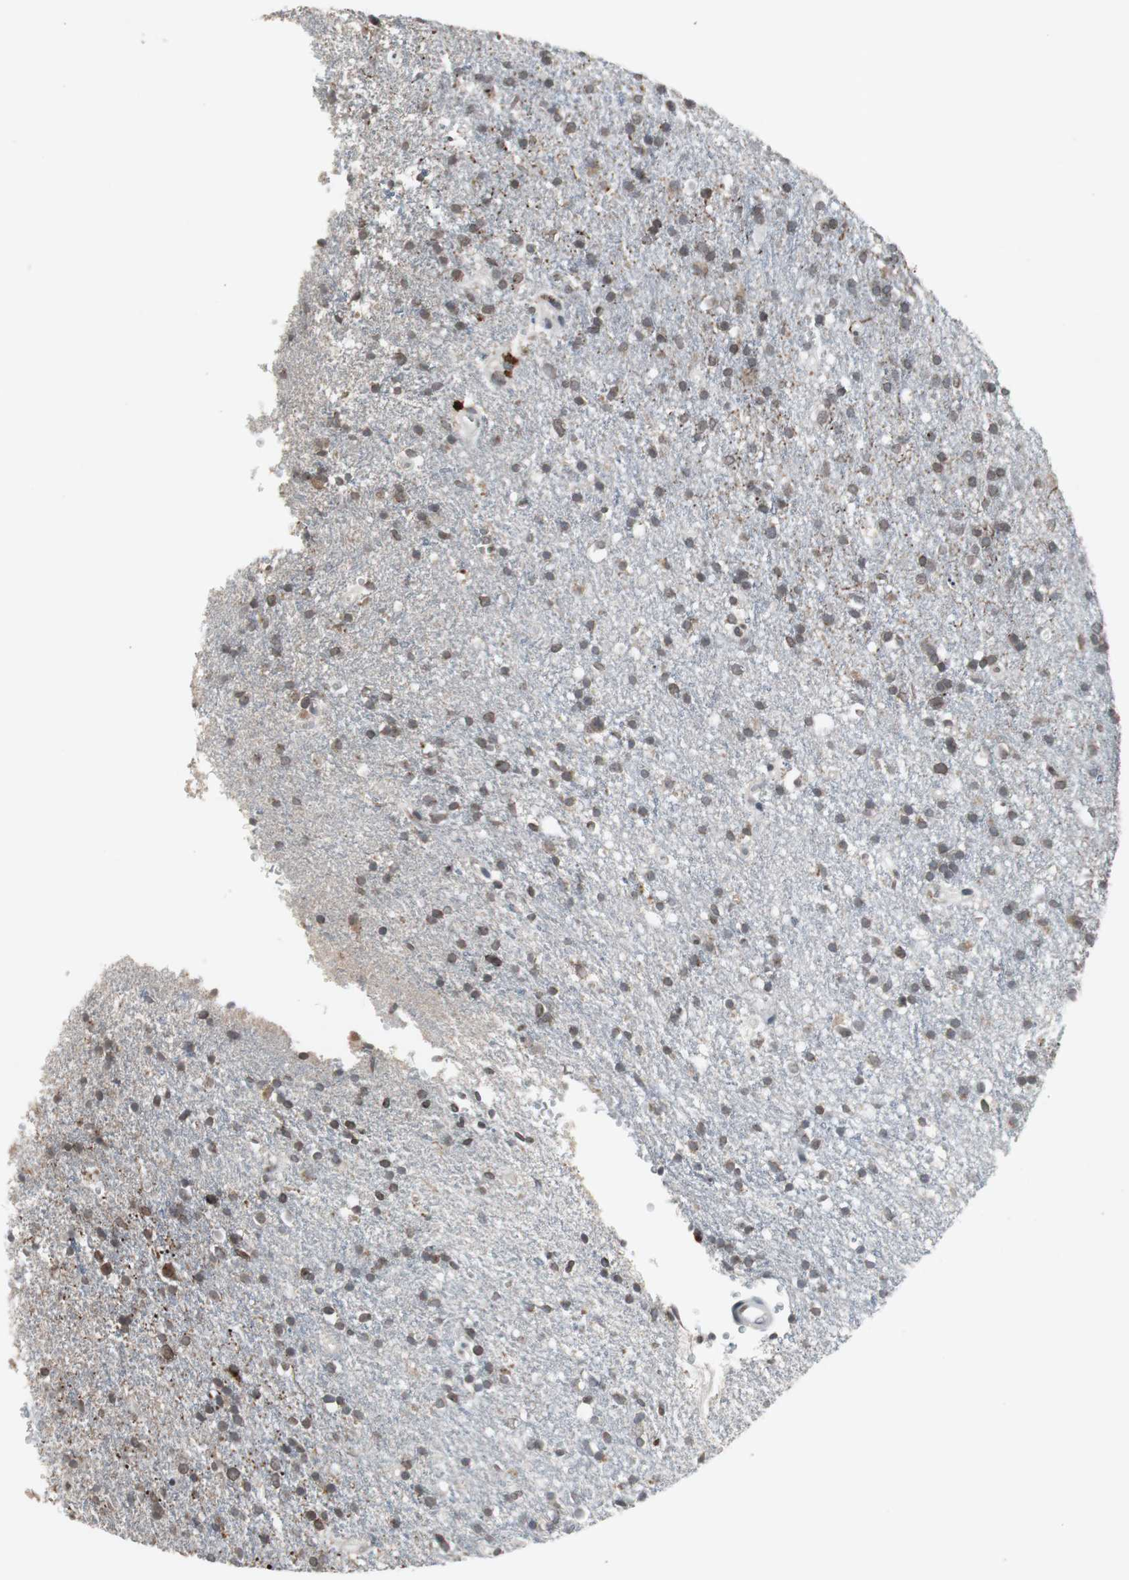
{"staining": {"intensity": "moderate", "quantity": "25%-75%", "location": "cytoplasmic/membranous"}, "tissue": "glioma", "cell_type": "Tumor cells", "image_type": "cancer", "snomed": [{"axis": "morphology", "description": "Glioma, malignant, High grade"}, {"axis": "topography", "description": "Brain"}], "caption": "The micrograph shows immunohistochemical staining of malignant high-grade glioma. There is moderate cytoplasmic/membranous expression is present in about 25%-75% of tumor cells.", "gene": "ZNF396", "patient": {"sex": "male", "age": 33}}